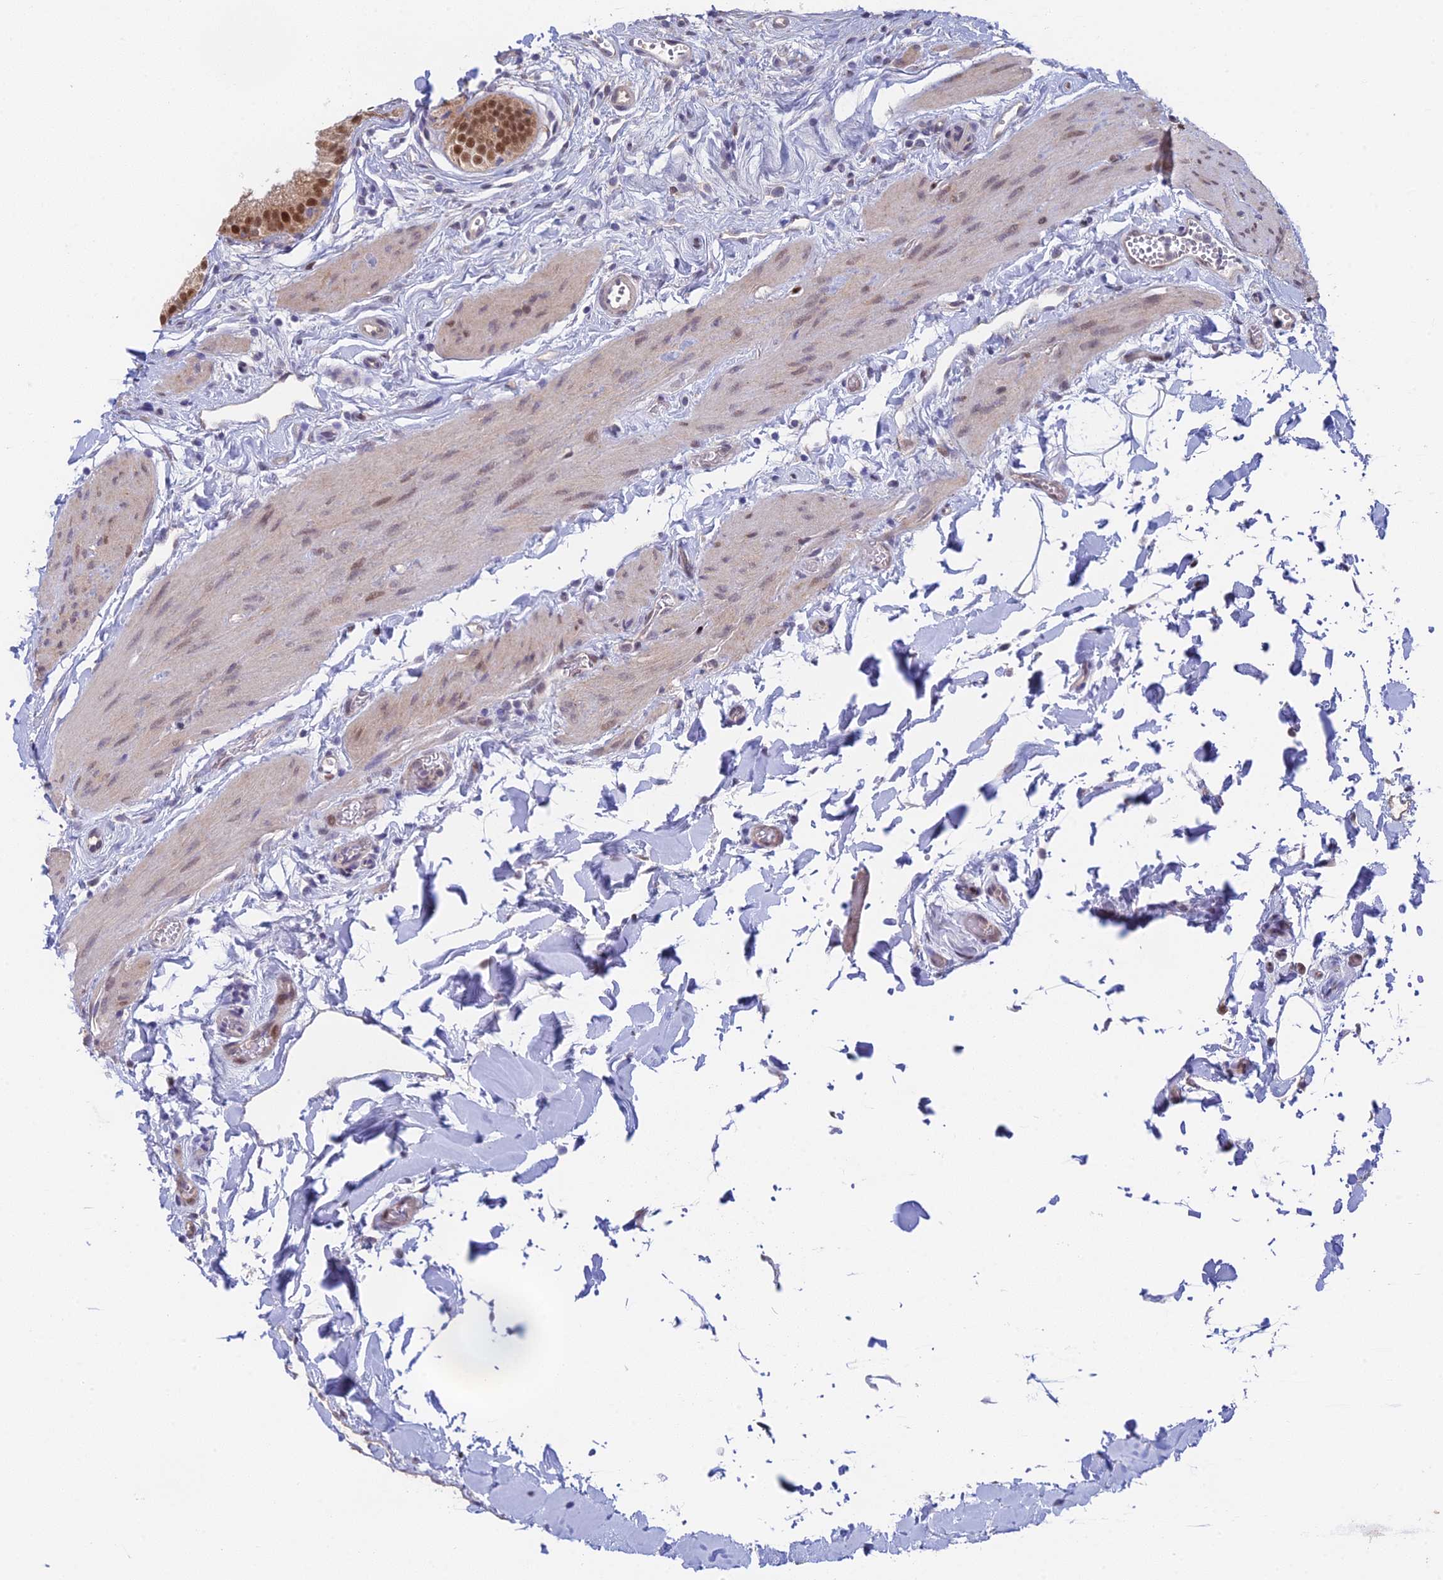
{"staining": {"intensity": "moderate", "quantity": ">75%", "location": "cytoplasmic/membranous,nuclear"}, "tissue": "gallbladder", "cell_type": "Glandular cells", "image_type": "normal", "snomed": [{"axis": "morphology", "description": "Normal tissue, NOS"}, {"axis": "topography", "description": "Gallbladder"}], "caption": "Immunohistochemical staining of normal gallbladder demonstrates >75% levels of moderate cytoplasmic/membranous,nuclear protein staining in about >75% of glandular cells. (brown staining indicates protein expression, while blue staining denotes nuclei).", "gene": "MRPL17", "patient": {"sex": "female", "age": 54}}